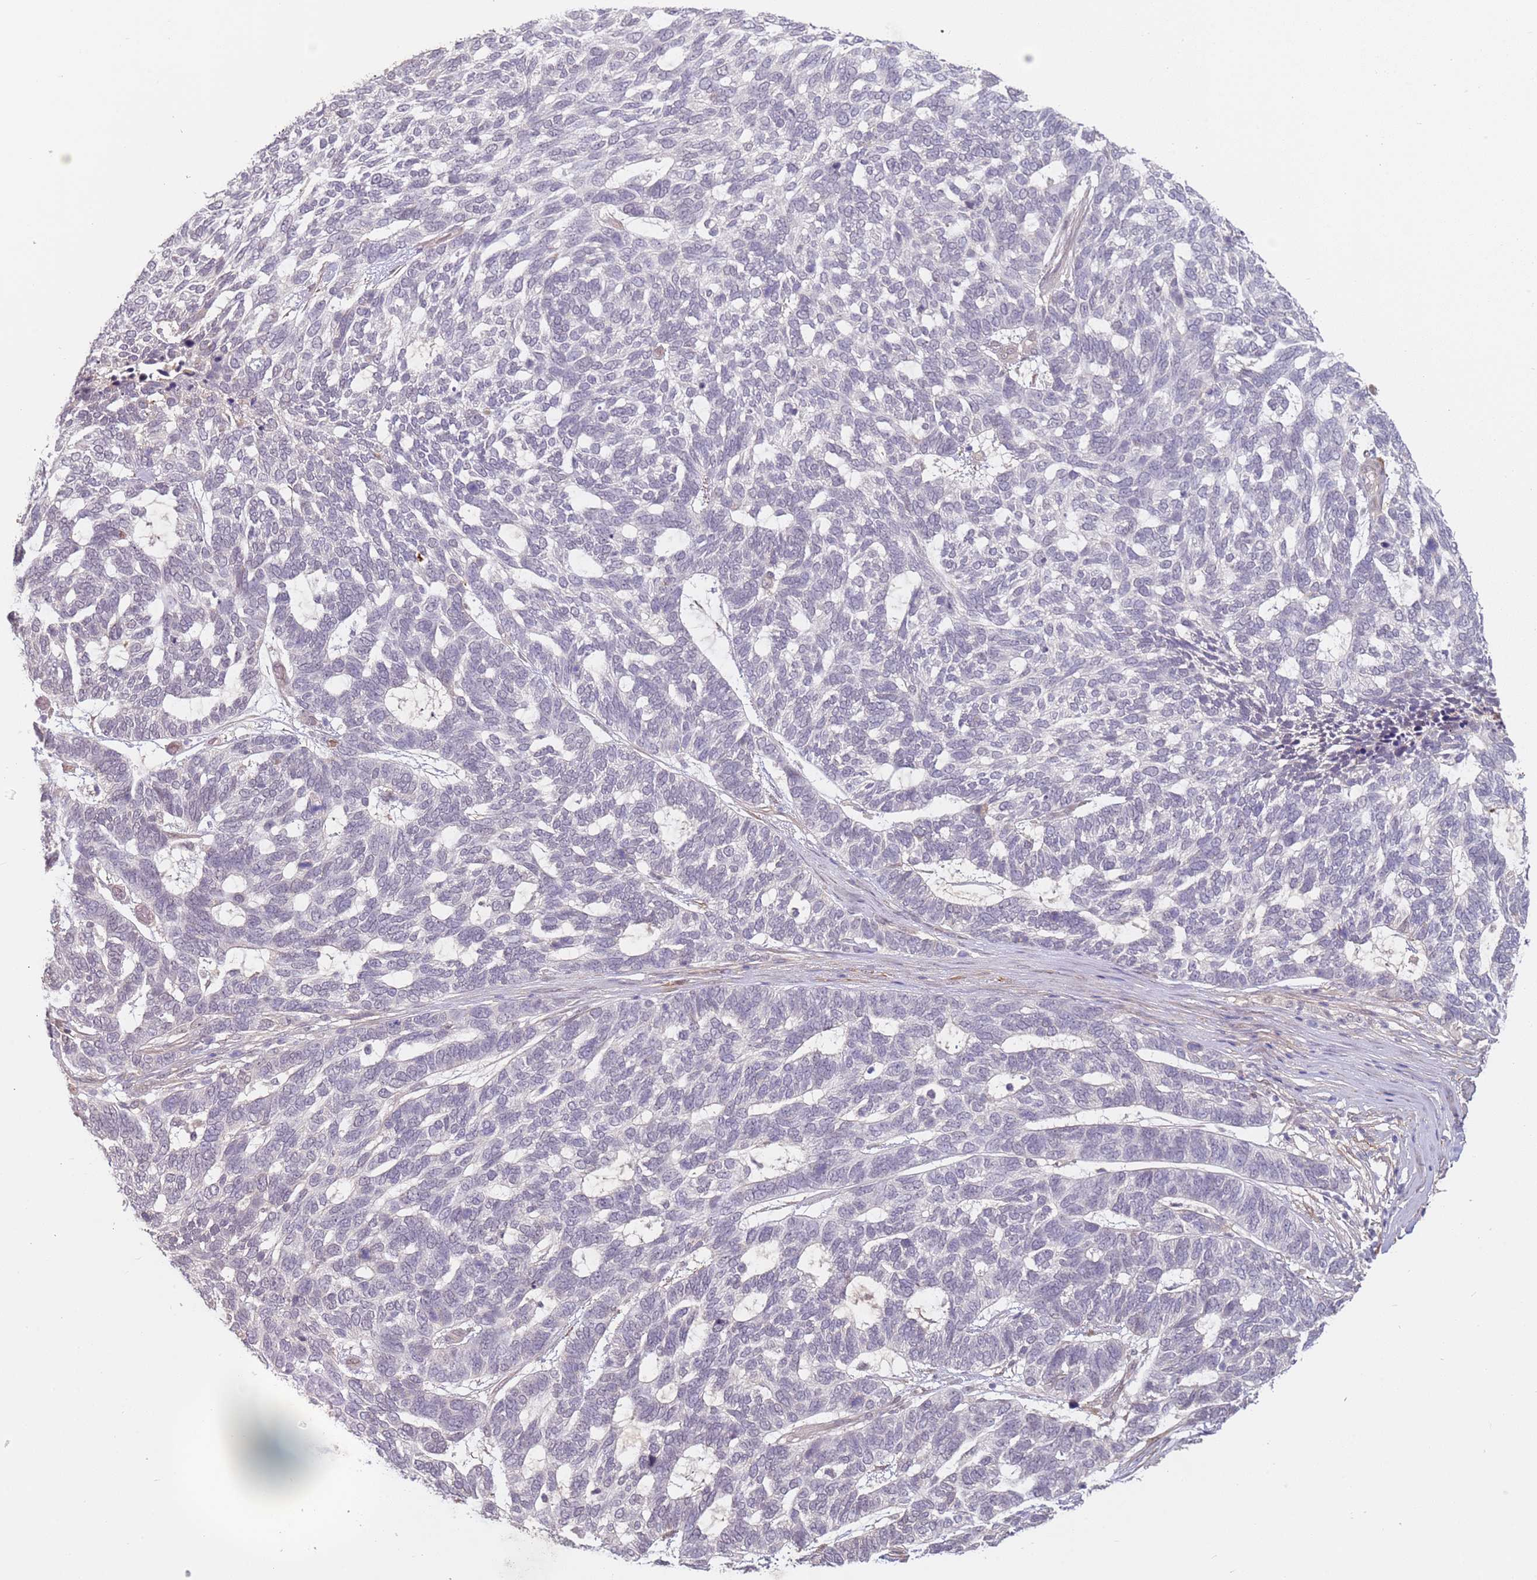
{"staining": {"intensity": "negative", "quantity": "none", "location": "none"}, "tissue": "skin cancer", "cell_type": "Tumor cells", "image_type": "cancer", "snomed": [{"axis": "morphology", "description": "Basal cell carcinoma"}, {"axis": "topography", "description": "Skin"}], "caption": "Immunohistochemistry of basal cell carcinoma (skin) exhibits no staining in tumor cells.", "gene": "WDR93", "patient": {"sex": "female", "age": 65}}